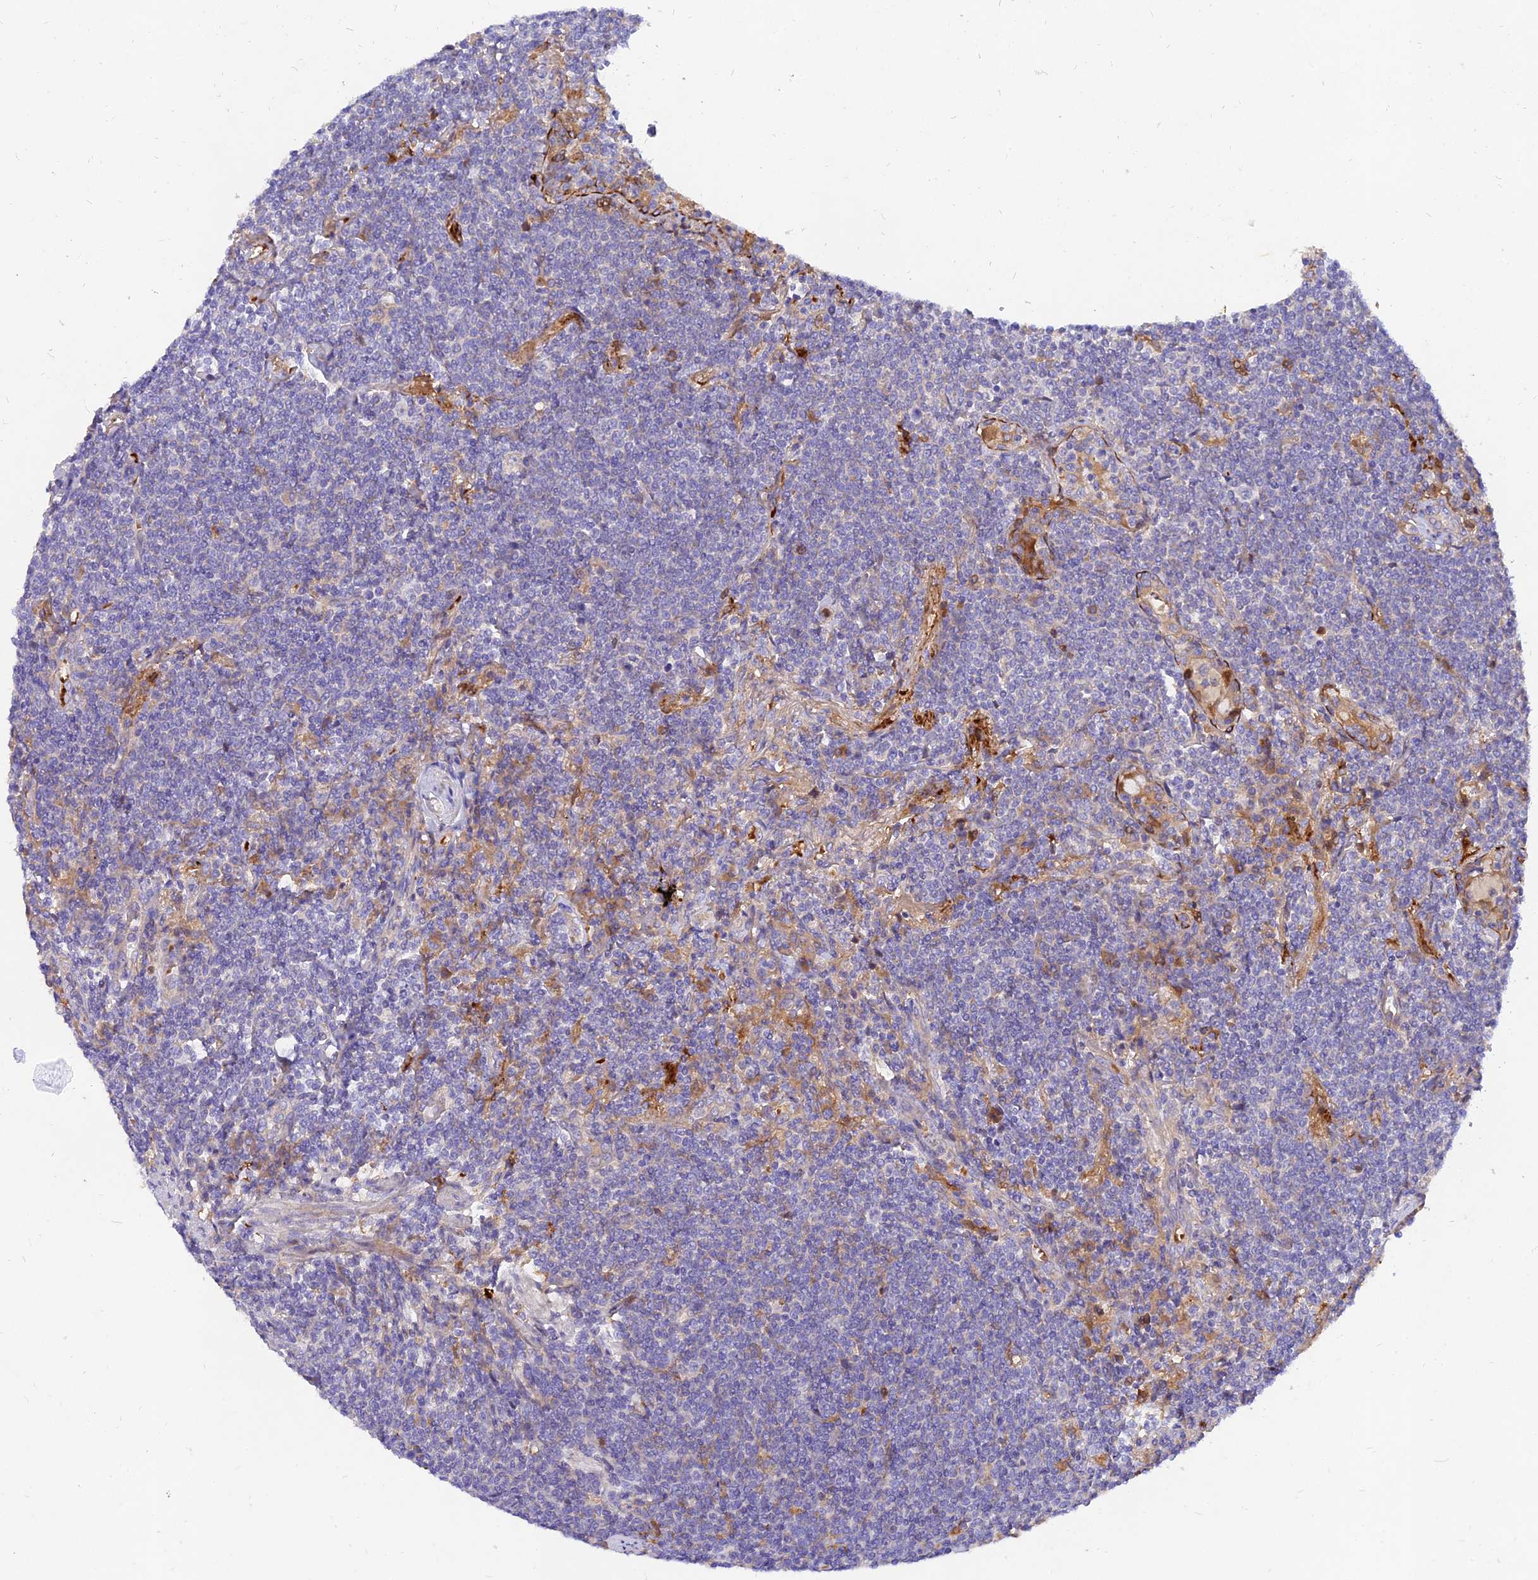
{"staining": {"intensity": "negative", "quantity": "none", "location": "none"}, "tissue": "lymphoma", "cell_type": "Tumor cells", "image_type": "cancer", "snomed": [{"axis": "morphology", "description": "Malignant lymphoma, non-Hodgkin's type, Low grade"}, {"axis": "topography", "description": "Lung"}], "caption": "The micrograph exhibits no staining of tumor cells in lymphoma.", "gene": "MROH1", "patient": {"sex": "female", "age": 71}}